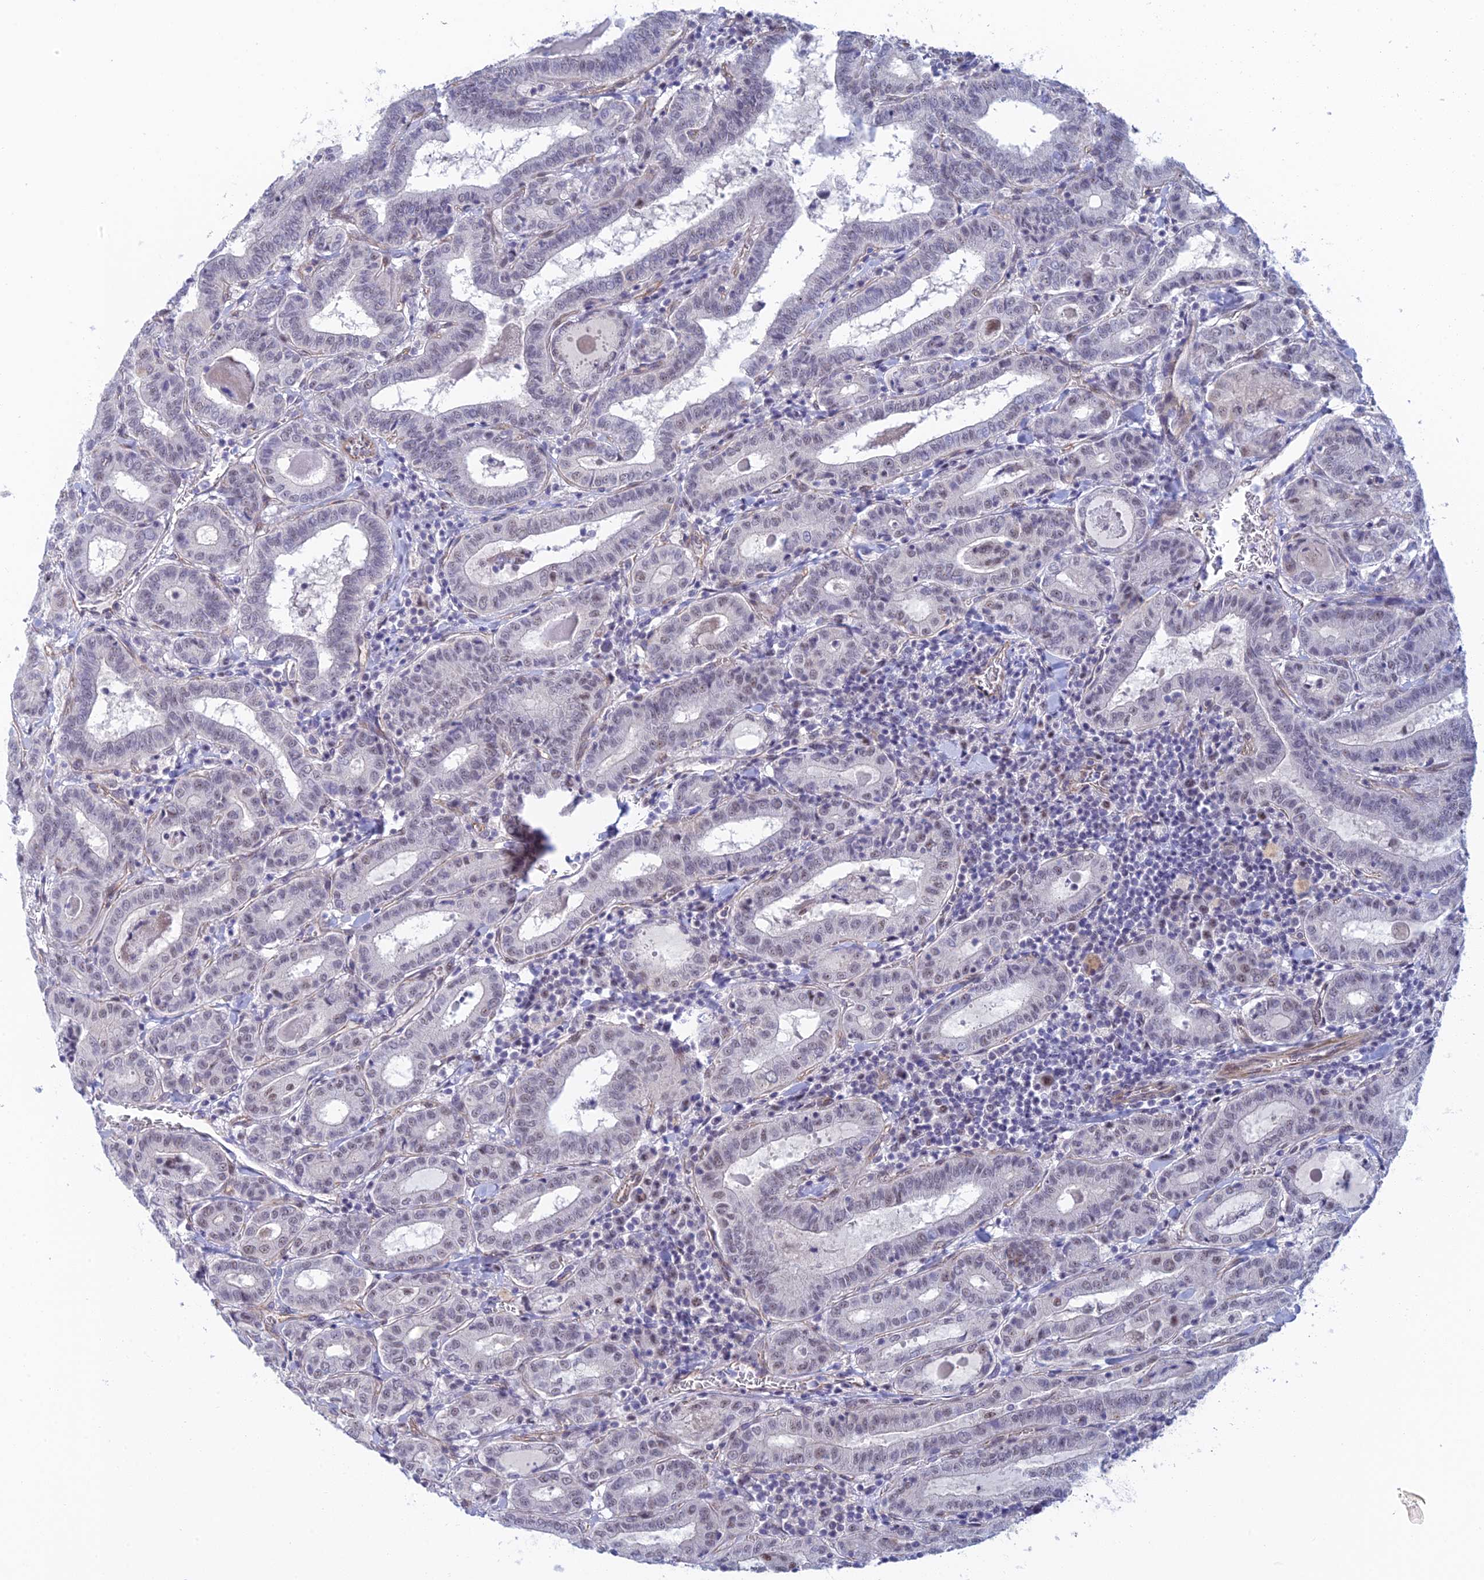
{"staining": {"intensity": "weak", "quantity": "25%-75%", "location": "nuclear"}, "tissue": "thyroid cancer", "cell_type": "Tumor cells", "image_type": "cancer", "snomed": [{"axis": "morphology", "description": "Papillary adenocarcinoma, NOS"}, {"axis": "topography", "description": "Thyroid gland"}], "caption": "Protein expression analysis of thyroid cancer demonstrates weak nuclear positivity in about 25%-75% of tumor cells.", "gene": "CFAP92", "patient": {"sex": "female", "age": 72}}